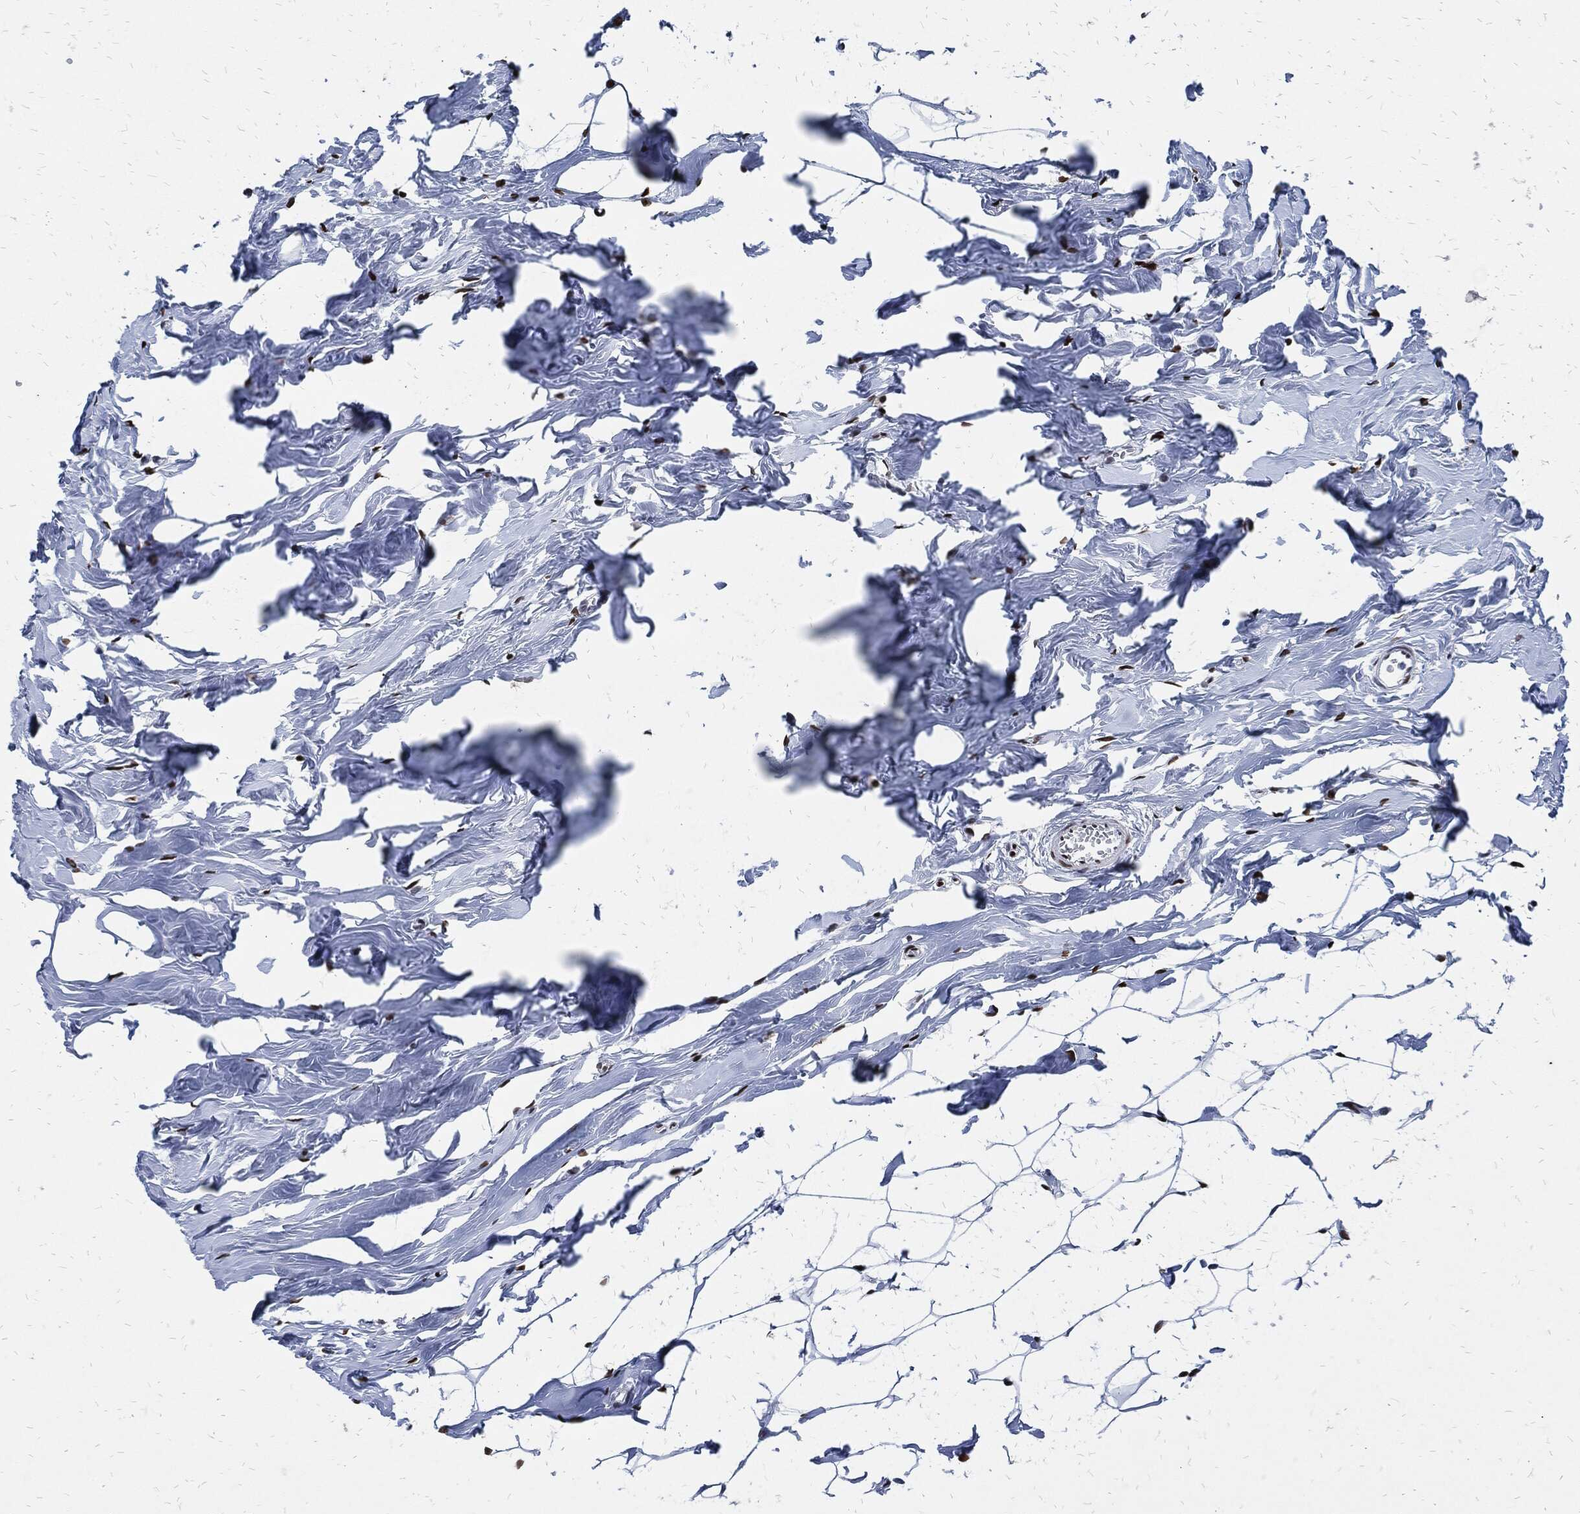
{"staining": {"intensity": "negative", "quantity": "none", "location": "none"}, "tissue": "breast", "cell_type": "Adipocytes", "image_type": "normal", "snomed": [{"axis": "morphology", "description": "Normal tissue, NOS"}, {"axis": "morphology", "description": "Lobular carcinoma, in situ"}, {"axis": "topography", "description": "Breast"}], "caption": "Immunohistochemistry micrograph of unremarkable breast: breast stained with DAB exhibits no significant protein positivity in adipocytes. The staining is performed using DAB (3,3'-diaminobenzidine) brown chromogen with nuclei counter-stained in using hematoxylin.", "gene": "JUN", "patient": {"sex": "female", "age": 35}}